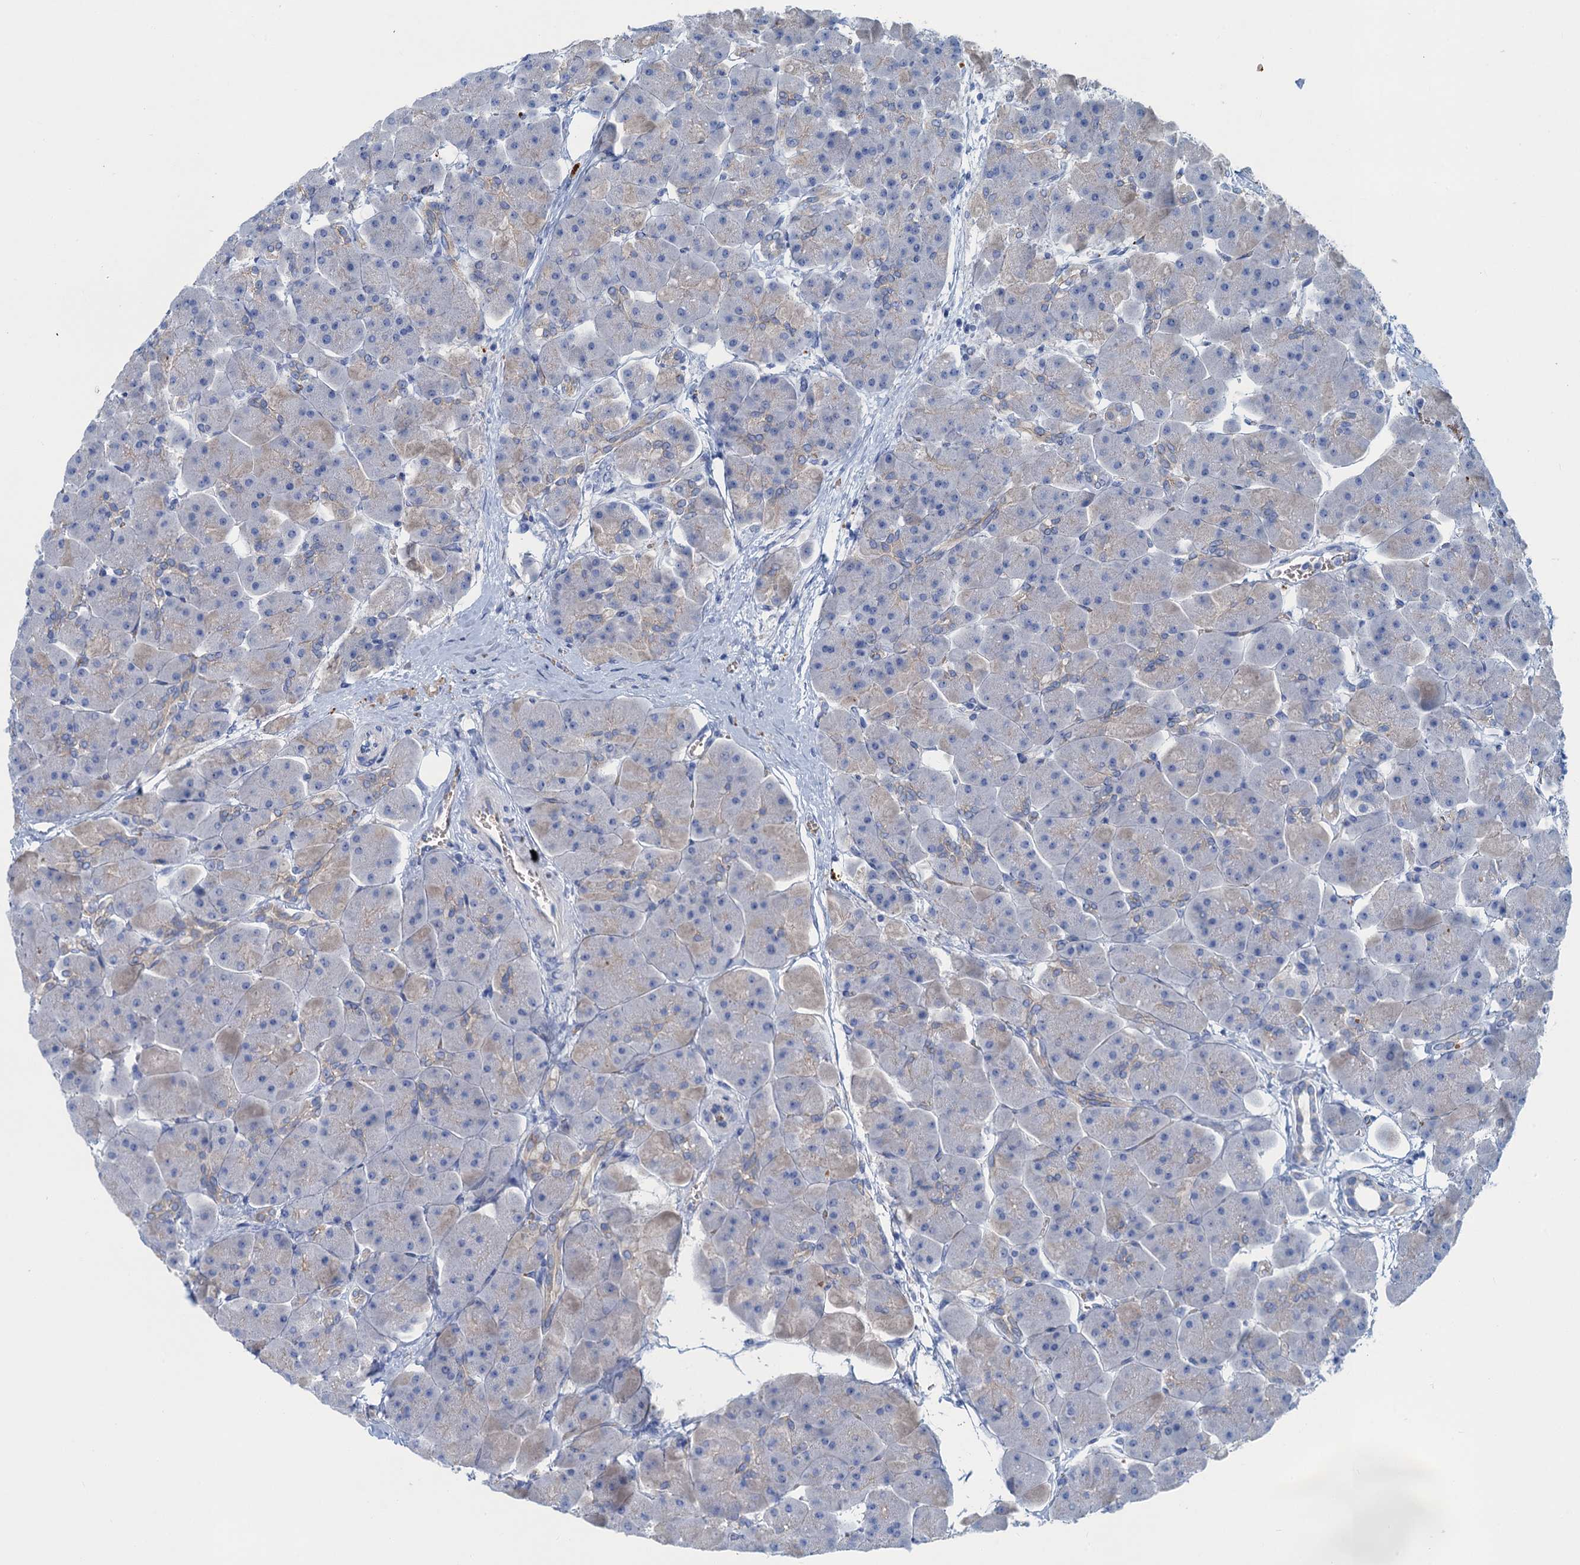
{"staining": {"intensity": "negative", "quantity": "none", "location": "none"}, "tissue": "pancreas", "cell_type": "Exocrine glandular cells", "image_type": "normal", "snomed": [{"axis": "morphology", "description": "Normal tissue, NOS"}, {"axis": "topography", "description": "Pancreas"}], "caption": "A high-resolution histopathology image shows IHC staining of unremarkable pancreas, which reveals no significant expression in exocrine glandular cells.", "gene": "MYADML2", "patient": {"sex": "male", "age": 66}}